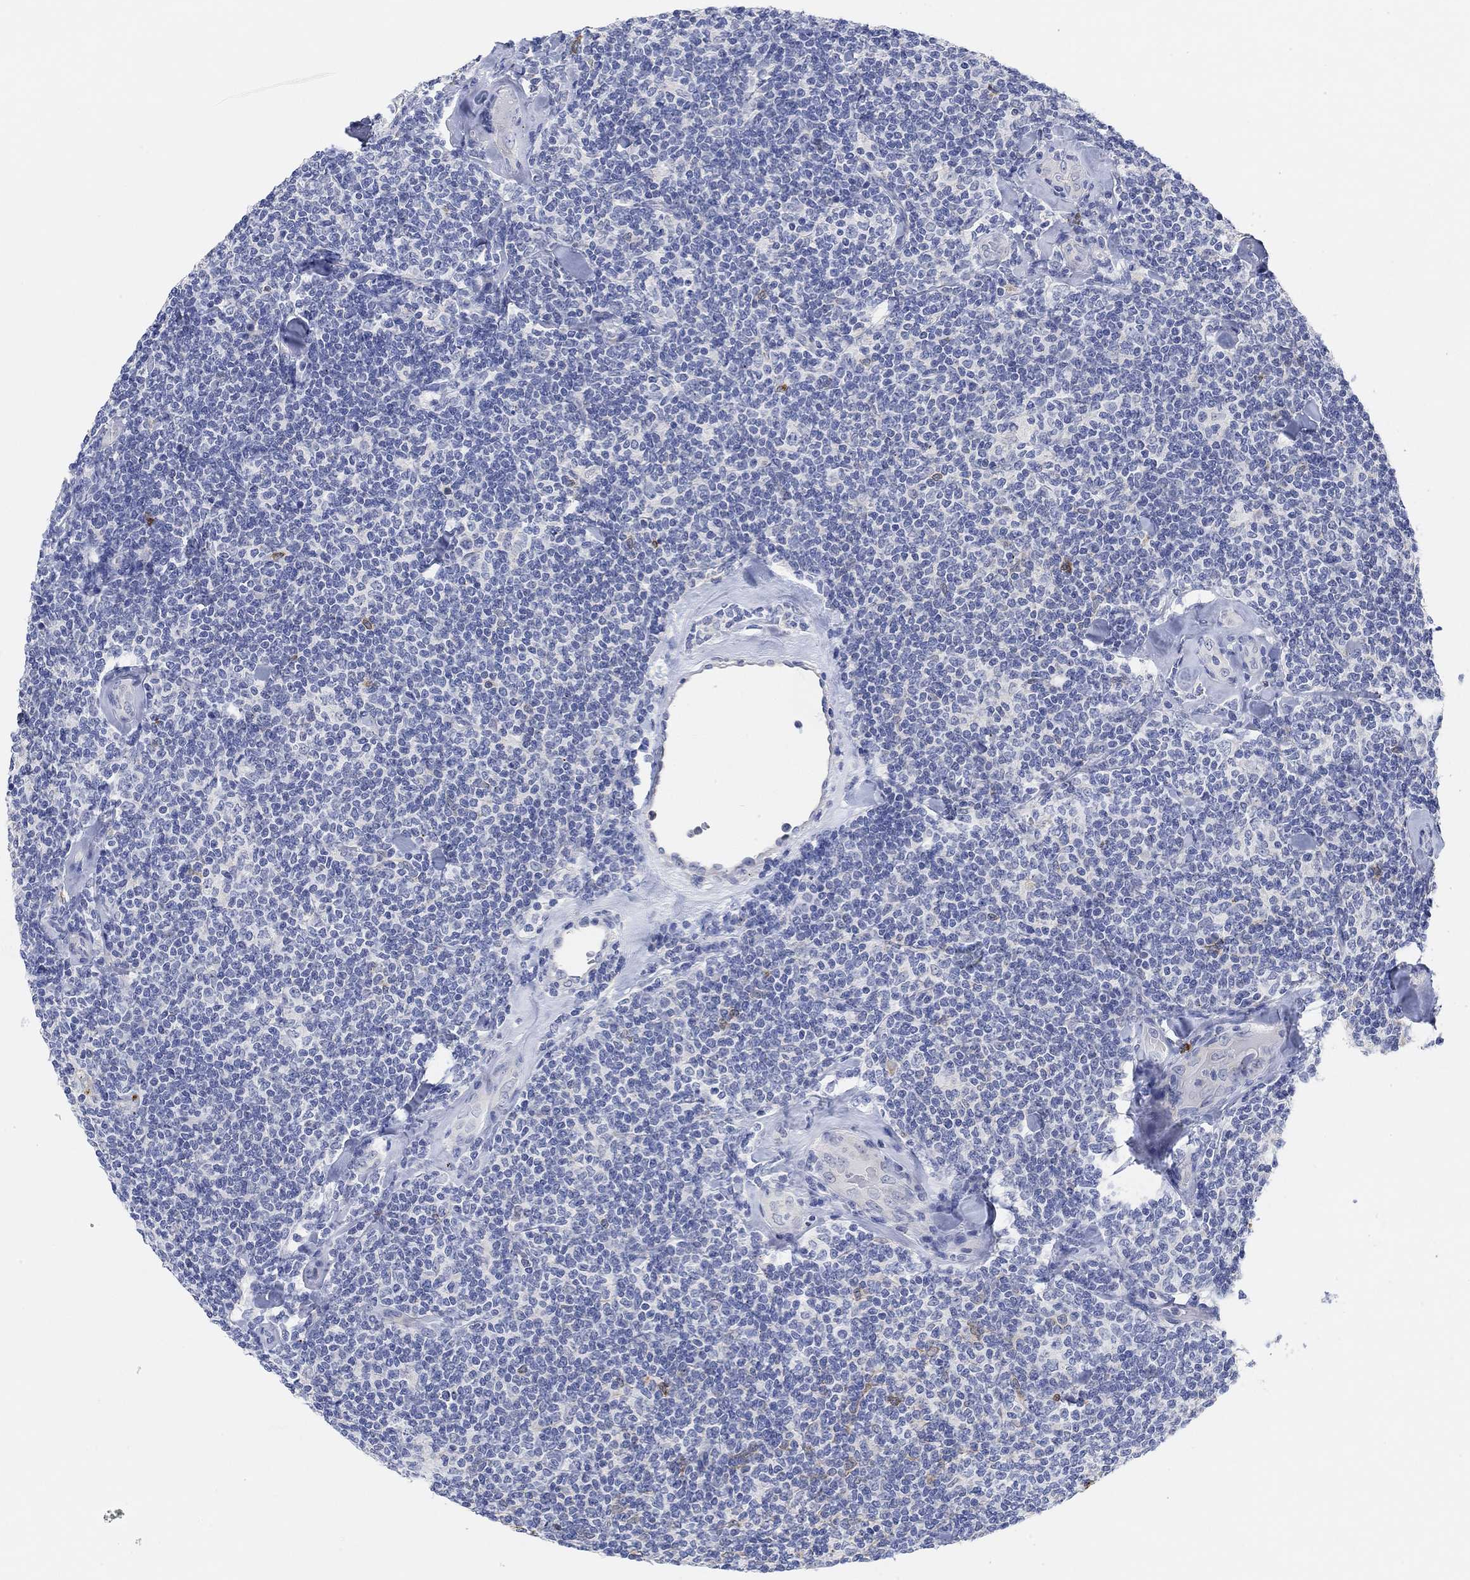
{"staining": {"intensity": "negative", "quantity": "none", "location": "none"}, "tissue": "lymphoma", "cell_type": "Tumor cells", "image_type": "cancer", "snomed": [{"axis": "morphology", "description": "Malignant lymphoma, non-Hodgkin's type, Low grade"}, {"axis": "topography", "description": "Lymph node"}], "caption": "Immunohistochemistry image of neoplastic tissue: lymphoma stained with DAB shows no significant protein staining in tumor cells.", "gene": "VAT1L", "patient": {"sex": "female", "age": 56}}